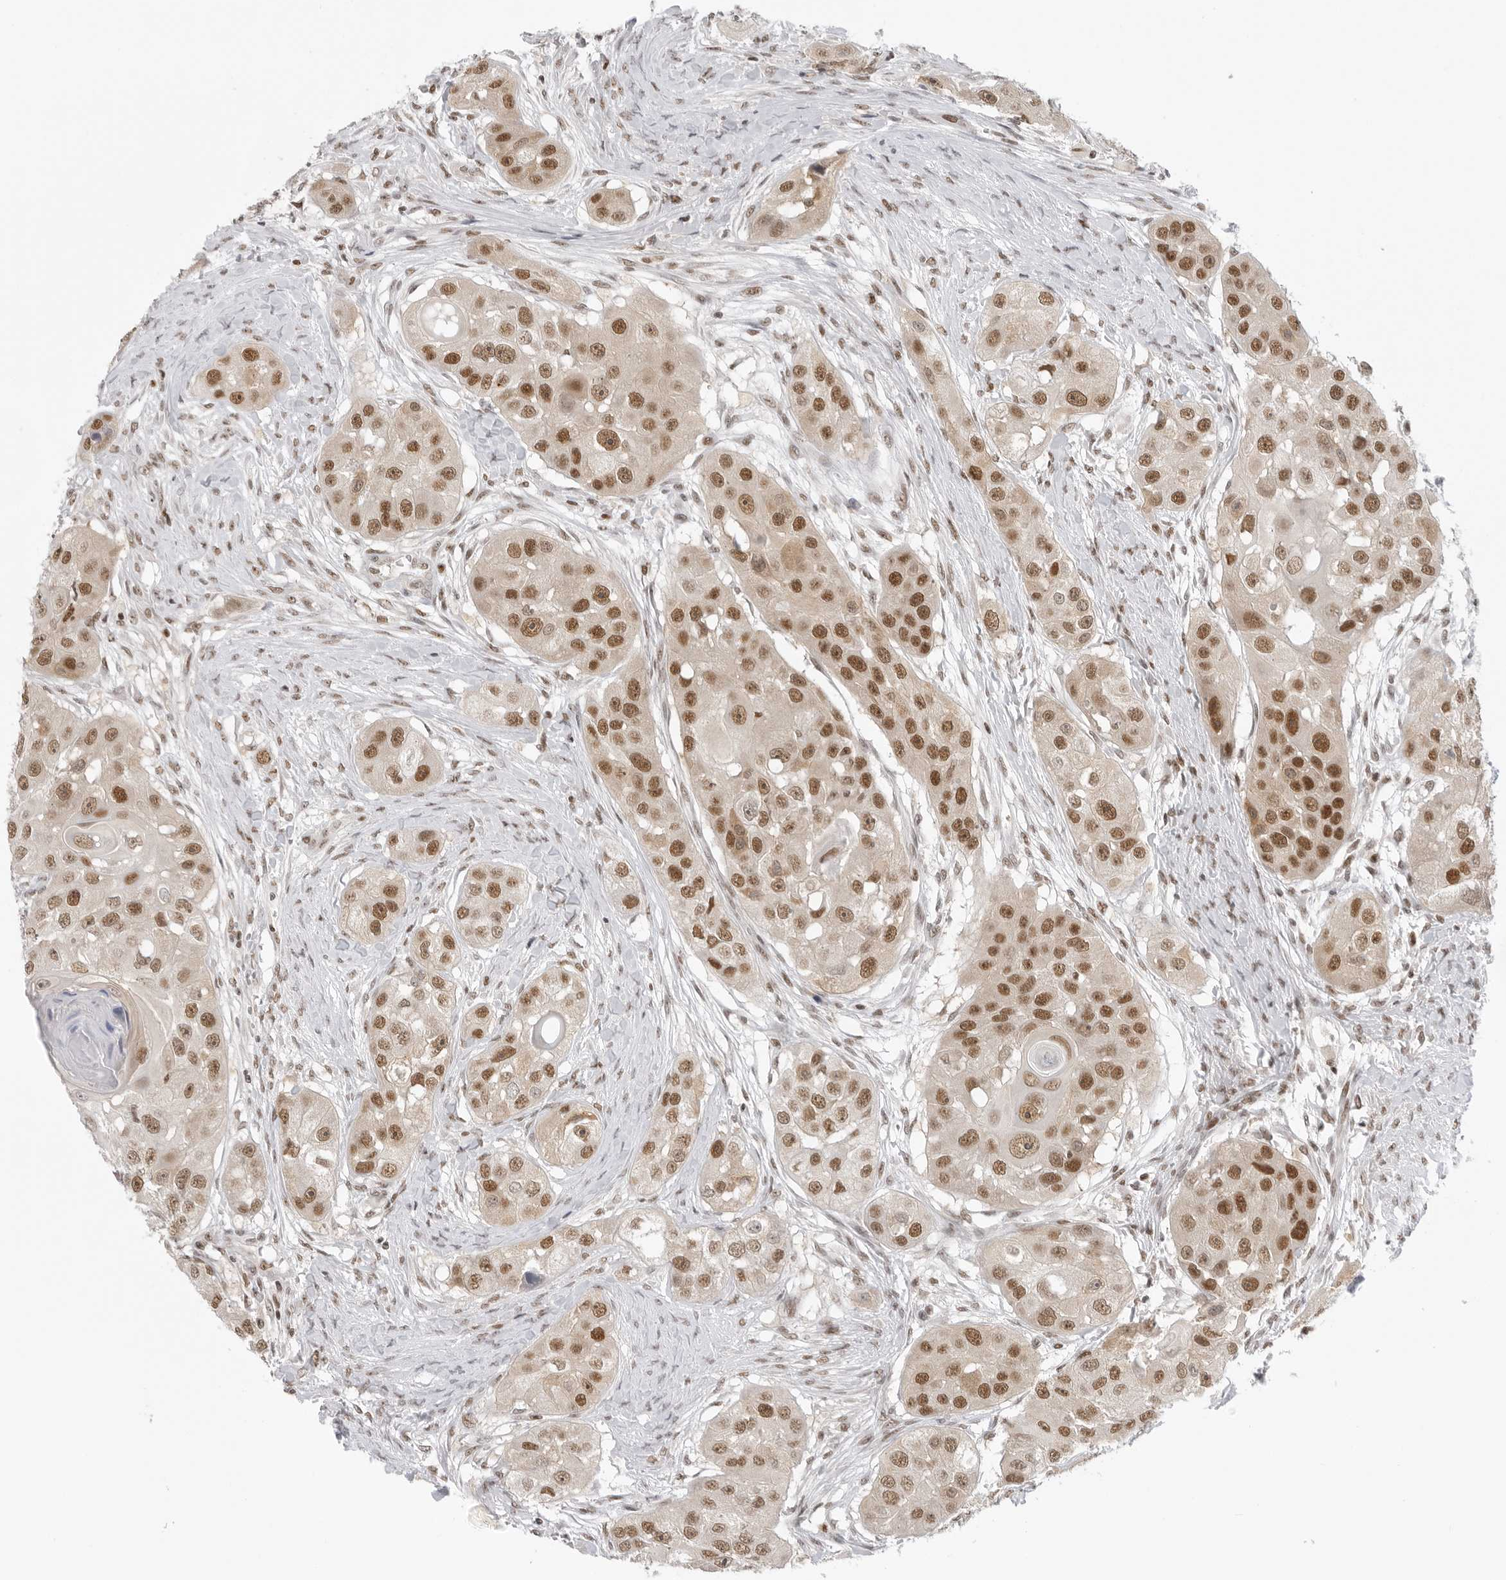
{"staining": {"intensity": "moderate", "quantity": ">75%", "location": "nuclear"}, "tissue": "head and neck cancer", "cell_type": "Tumor cells", "image_type": "cancer", "snomed": [{"axis": "morphology", "description": "Normal tissue, NOS"}, {"axis": "morphology", "description": "Squamous cell carcinoma, NOS"}, {"axis": "topography", "description": "Skeletal muscle"}, {"axis": "topography", "description": "Head-Neck"}], "caption": "Immunohistochemical staining of human head and neck cancer (squamous cell carcinoma) demonstrates moderate nuclear protein positivity in about >75% of tumor cells.", "gene": "RPA2", "patient": {"sex": "male", "age": 51}}